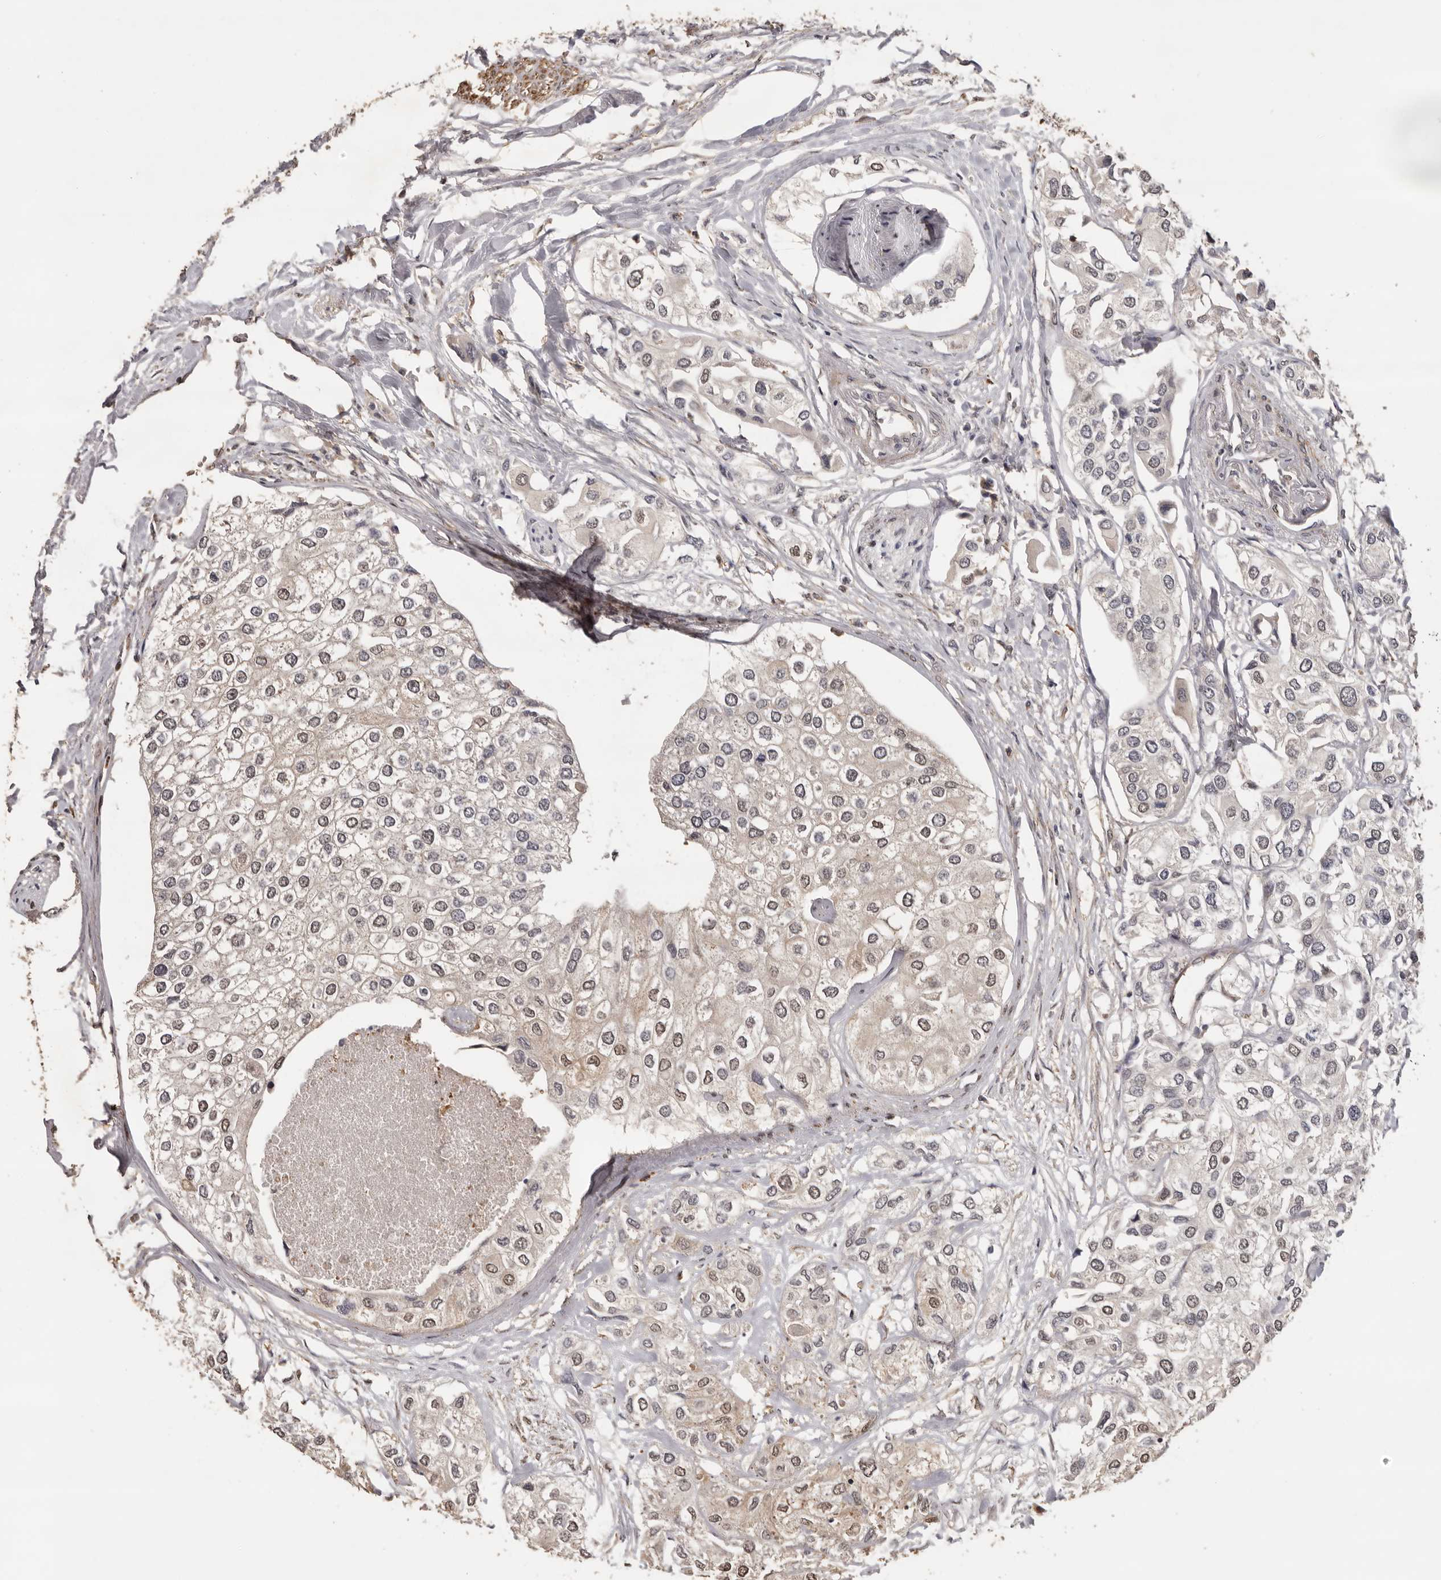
{"staining": {"intensity": "weak", "quantity": "25%-75%", "location": "nuclear"}, "tissue": "urothelial cancer", "cell_type": "Tumor cells", "image_type": "cancer", "snomed": [{"axis": "morphology", "description": "Urothelial carcinoma, High grade"}, {"axis": "topography", "description": "Urinary bladder"}], "caption": "Immunohistochemical staining of urothelial cancer reveals weak nuclear protein expression in approximately 25%-75% of tumor cells. The protein of interest is stained brown, and the nuclei are stained in blue (DAB (3,3'-diaminobenzidine) IHC with brightfield microscopy, high magnification).", "gene": "KIF2B", "patient": {"sex": "male", "age": 64}}